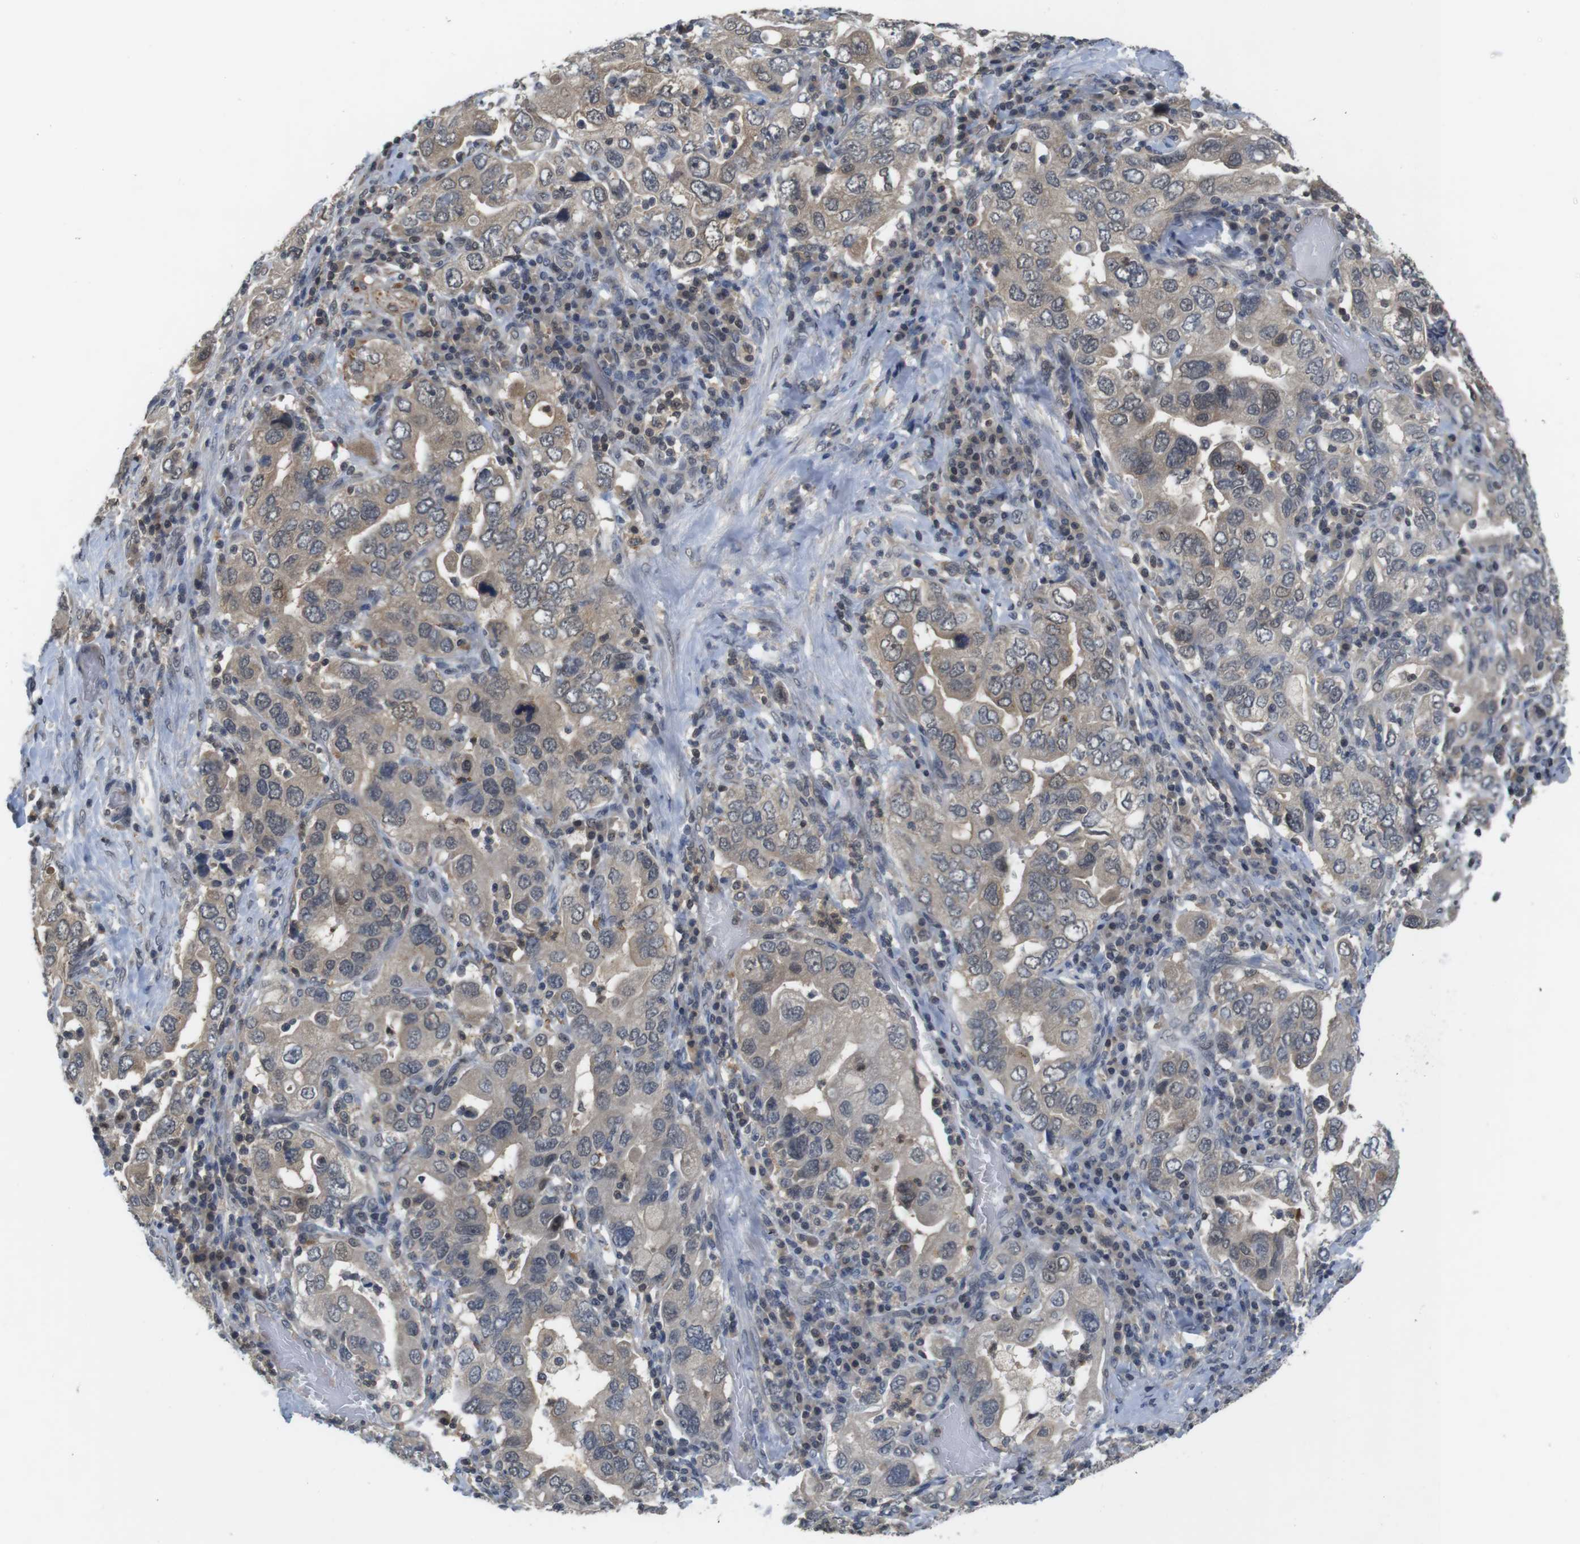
{"staining": {"intensity": "weak", "quantity": ">75%", "location": "cytoplasmic/membranous"}, "tissue": "stomach cancer", "cell_type": "Tumor cells", "image_type": "cancer", "snomed": [{"axis": "morphology", "description": "Adenocarcinoma, NOS"}, {"axis": "topography", "description": "Stomach, upper"}], "caption": "DAB (3,3'-diaminobenzidine) immunohistochemical staining of human adenocarcinoma (stomach) reveals weak cytoplasmic/membranous protein expression in about >75% of tumor cells.", "gene": "FADD", "patient": {"sex": "male", "age": 62}}